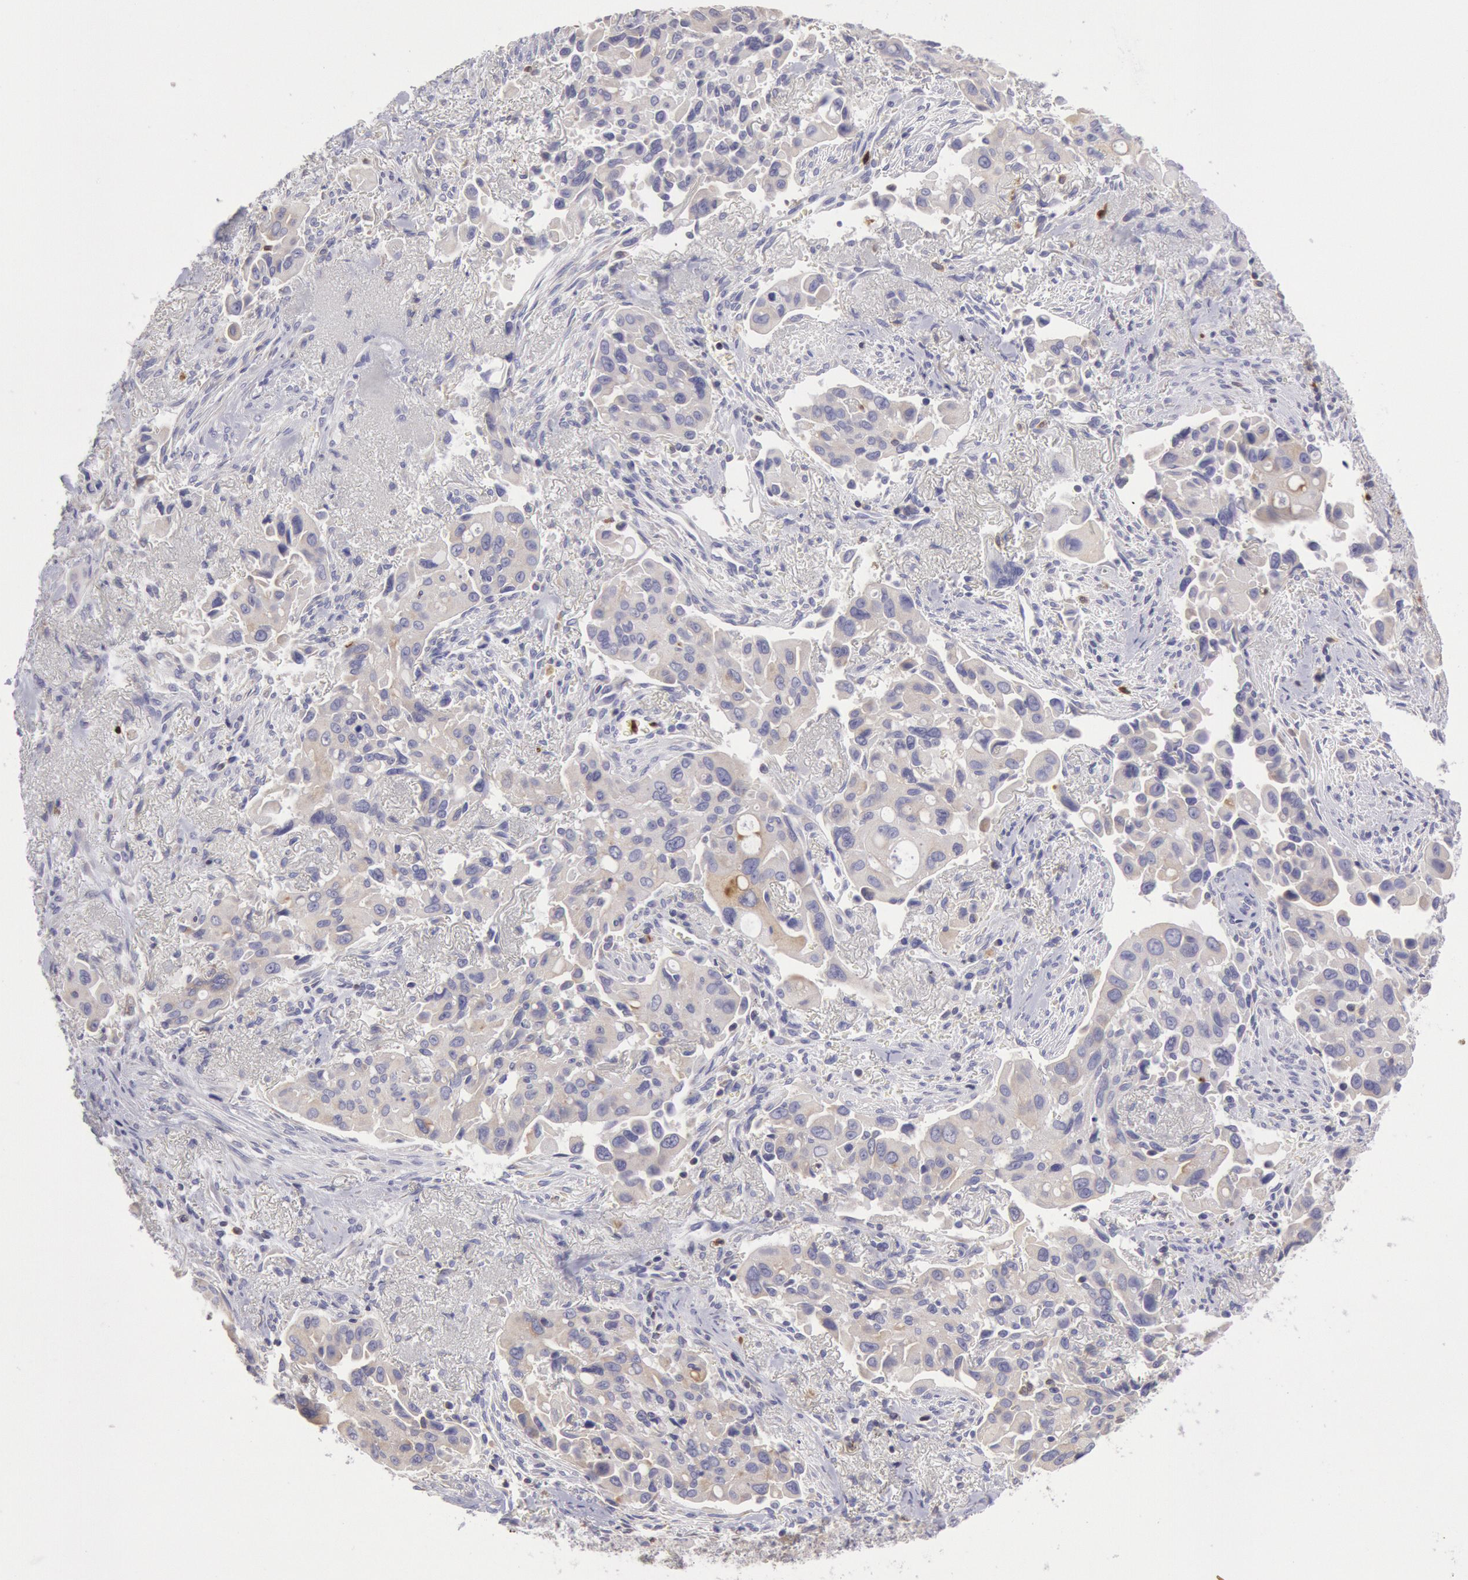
{"staining": {"intensity": "weak", "quantity": "<25%", "location": "cytoplasmic/membranous"}, "tissue": "lung cancer", "cell_type": "Tumor cells", "image_type": "cancer", "snomed": [{"axis": "morphology", "description": "Adenocarcinoma, NOS"}, {"axis": "topography", "description": "Lung"}], "caption": "Protein analysis of lung adenocarcinoma reveals no significant expression in tumor cells.", "gene": "RAB27A", "patient": {"sex": "male", "age": 68}}